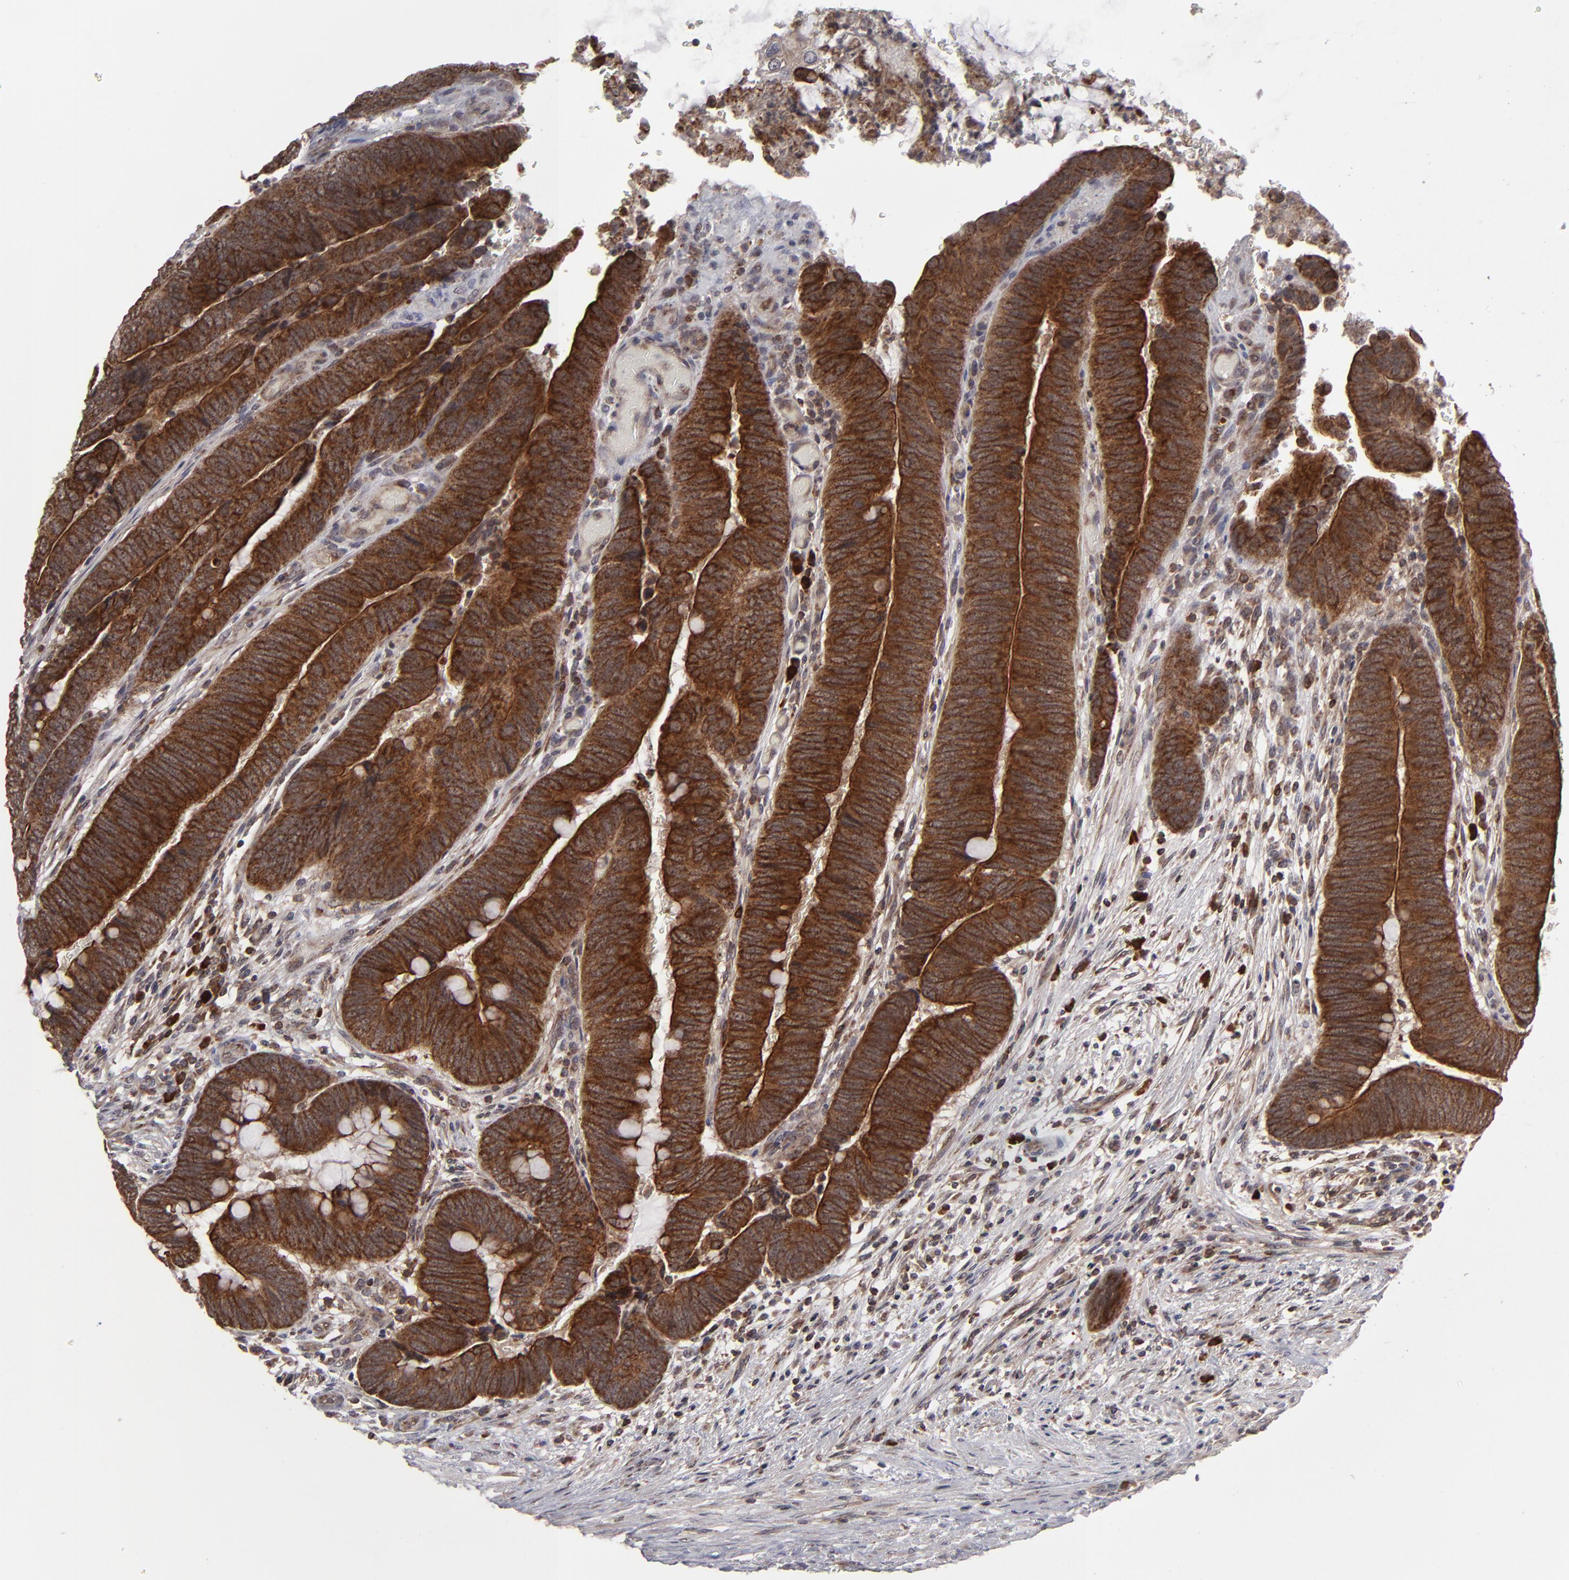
{"staining": {"intensity": "strong", "quantity": ">75%", "location": "cytoplasmic/membranous"}, "tissue": "colorectal cancer", "cell_type": "Tumor cells", "image_type": "cancer", "snomed": [{"axis": "morphology", "description": "Normal tissue, NOS"}, {"axis": "morphology", "description": "Adenocarcinoma, NOS"}, {"axis": "topography", "description": "Rectum"}], "caption": "Tumor cells show high levels of strong cytoplasmic/membranous positivity in about >75% of cells in human colorectal adenocarcinoma.", "gene": "GLCCI1", "patient": {"sex": "male", "age": 92}}